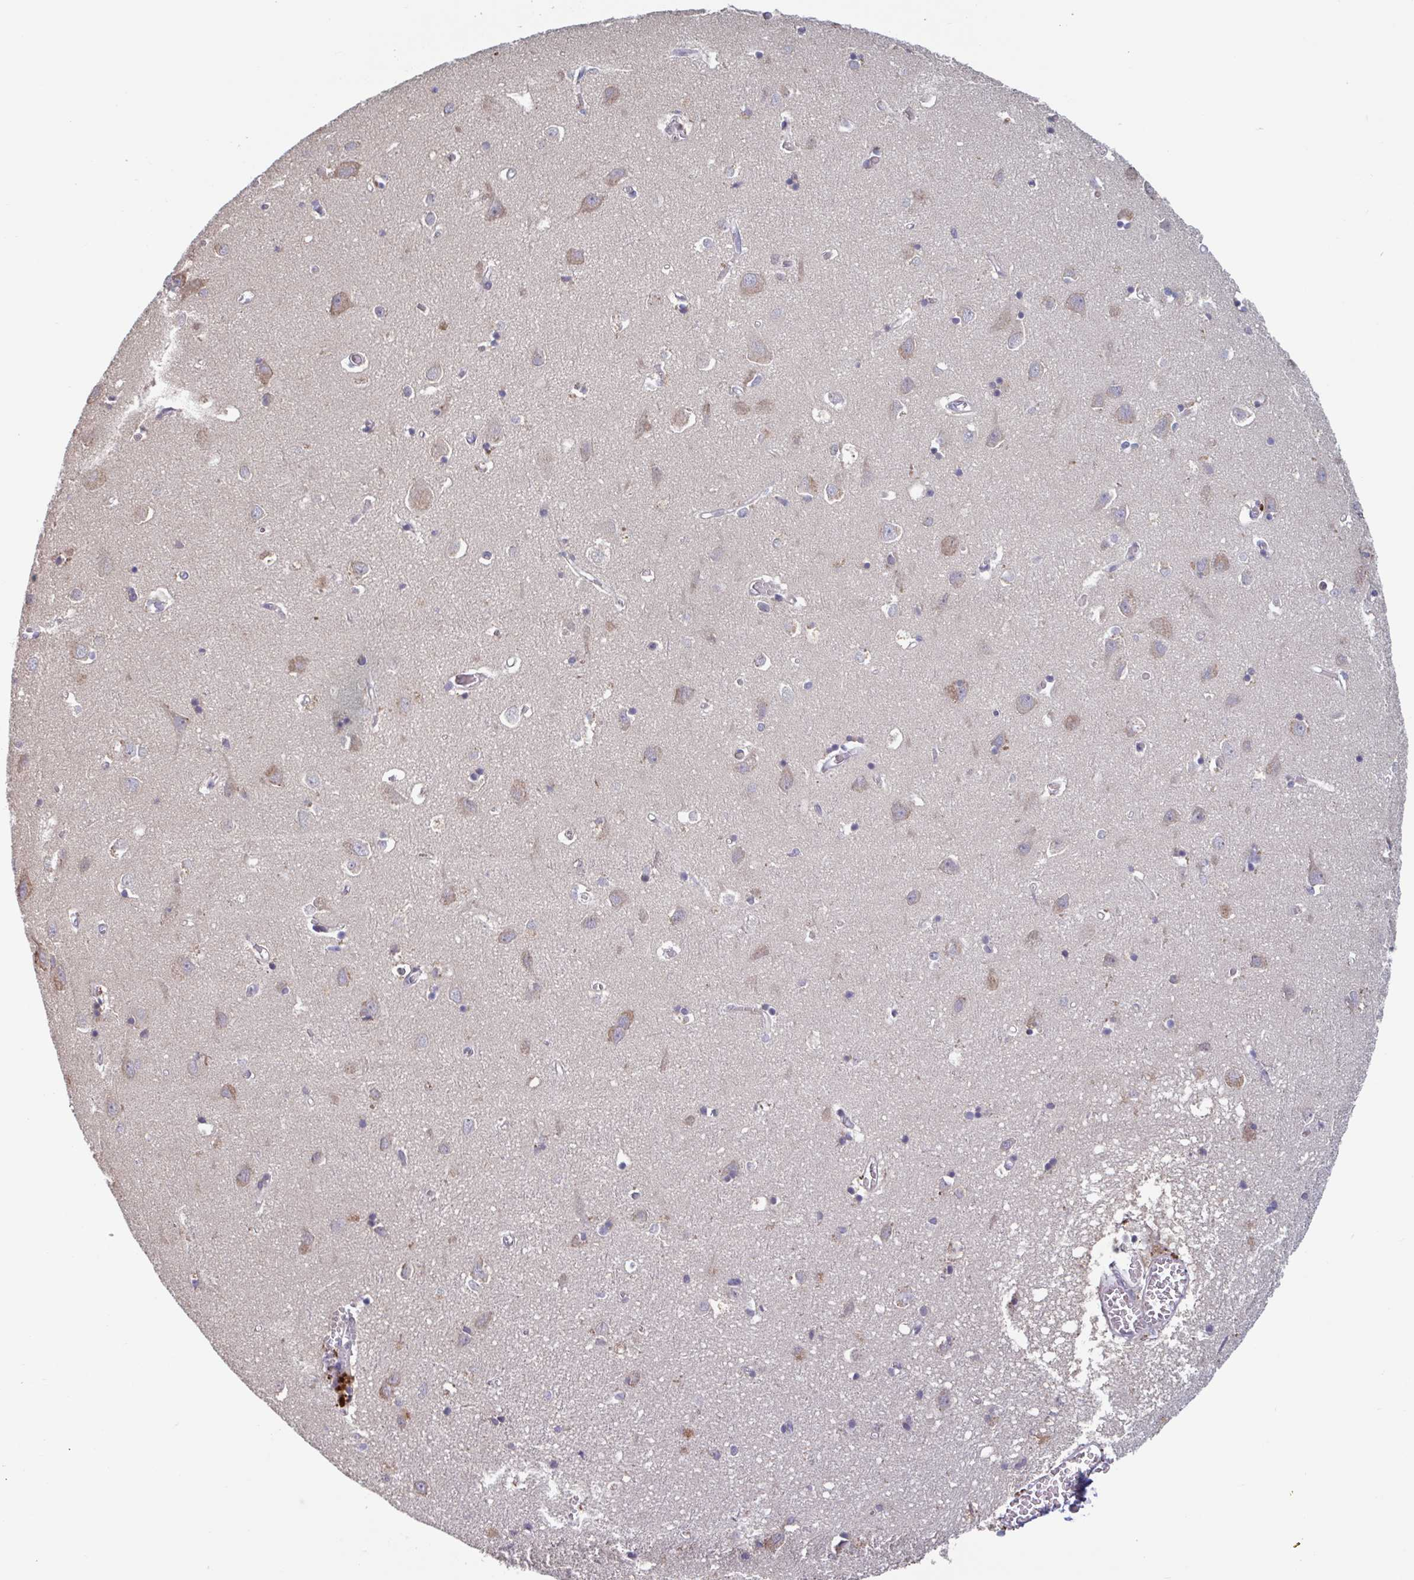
{"staining": {"intensity": "negative", "quantity": "none", "location": "none"}, "tissue": "cerebral cortex", "cell_type": "Endothelial cells", "image_type": "normal", "snomed": [{"axis": "morphology", "description": "Normal tissue, NOS"}, {"axis": "topography", "description": "Cerebral cortex"}], "caption": "Endothelial cells are negative for brown protein staining in benign cerebral cortex. Brightfield microscopy of IHC stained with DAB (3,3'-diaminobenzidine) (brown) and hematoxylin (blue), captured at high magnification.", "gene": "CD1E", "patient": {"sex": "male", "age": 70}}